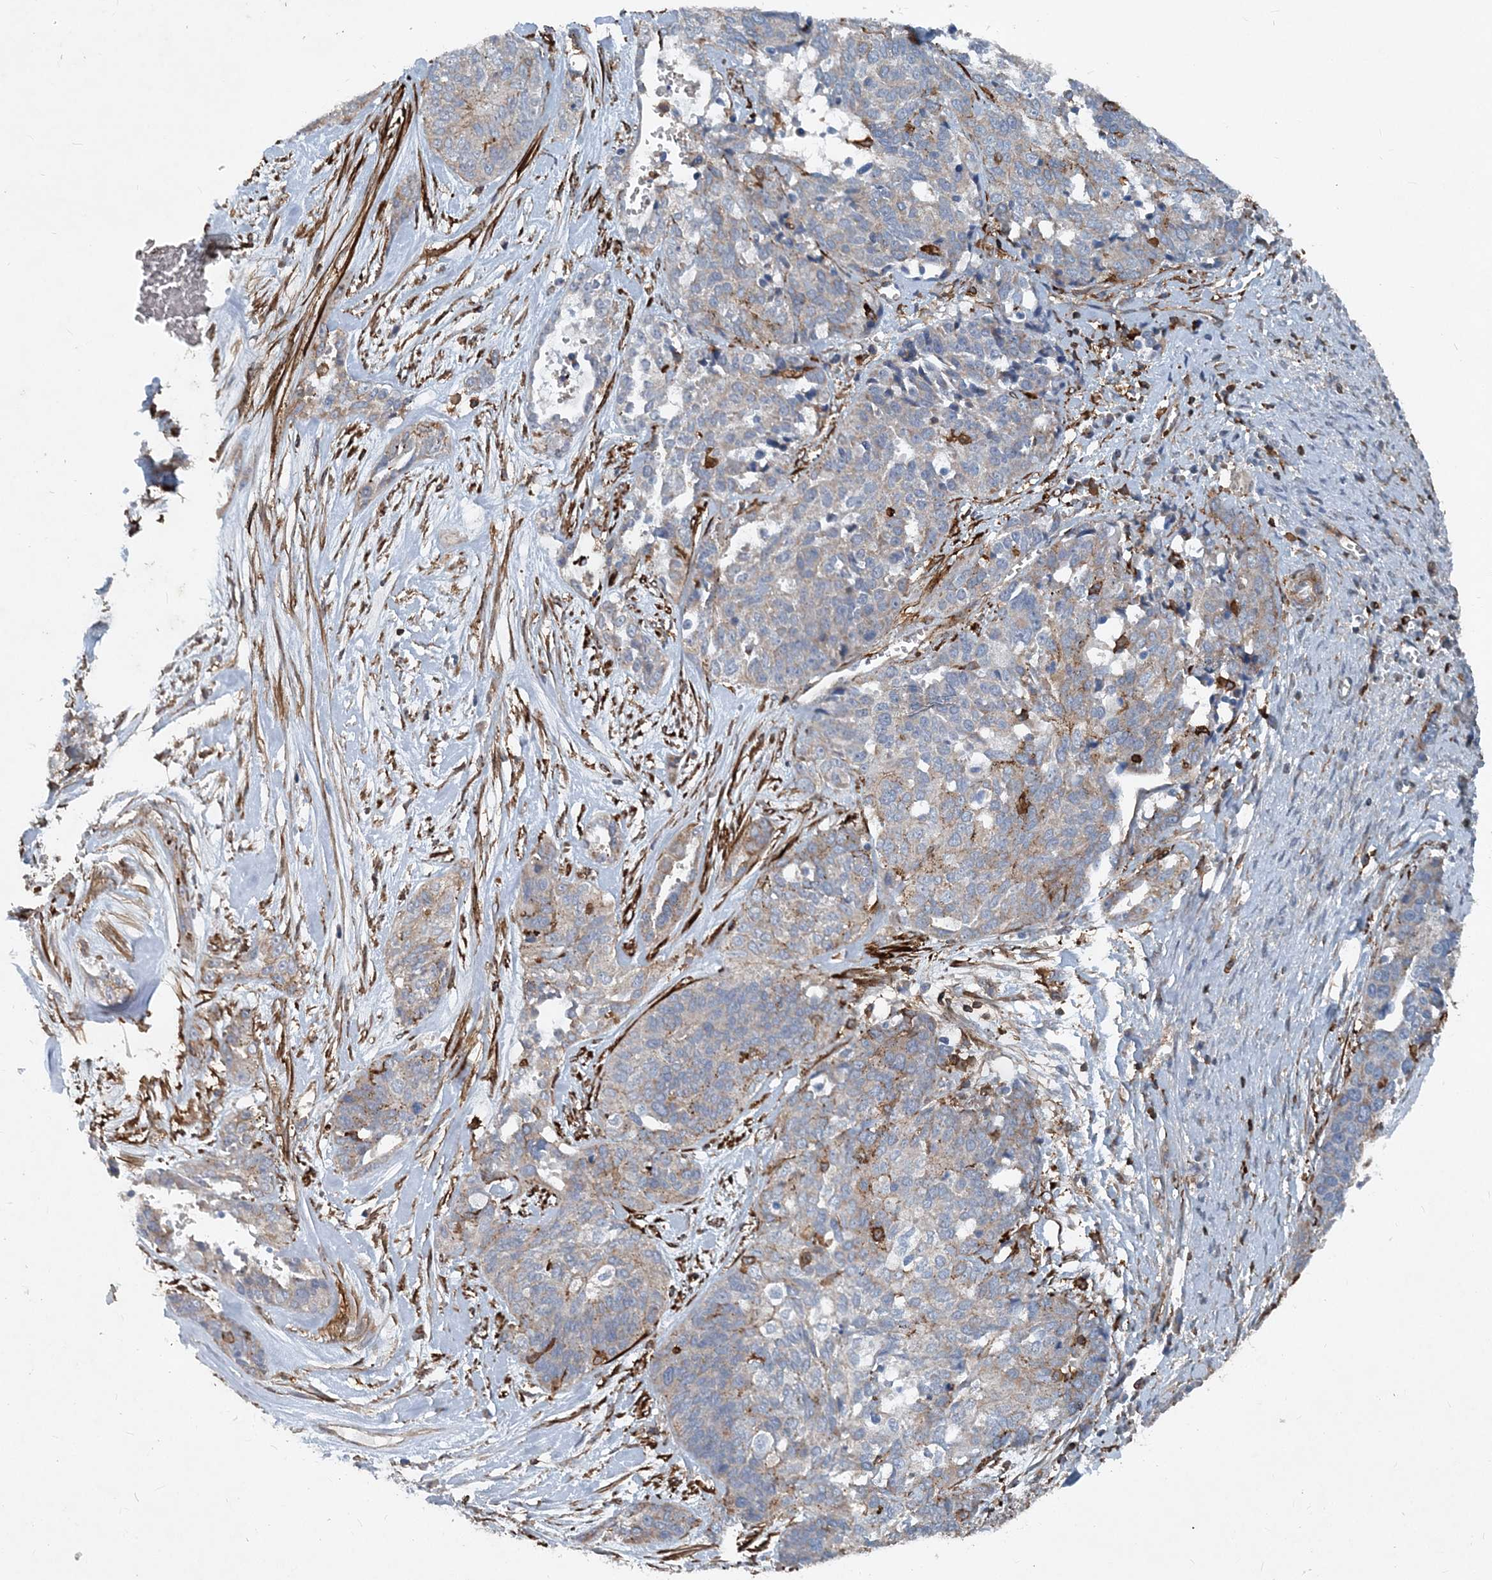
{"staining": {"intensity": "weak", "quantity": "25%-75%", "location": "cytoplasmic/membranous"}, "tissue": "ovarian cancer", "cell_type": "Tumor cells", "image_type": "cancer", "snomed": [{"axis": "morphology", "description": "Cystadenocarcinoma, serous, NOS"}, {"axis": "topography", "description": "Ovary"}], "caption": "Ovarian cancer stained with DAB (3,3'-diaminobenzidine) IHC exhibits low levels of weak cytoplasmic/membranous expression in approximately 25%-75% of tumor cells.", "gene": "DGUOK", "patient": {"sex": "female", "age": 44}}